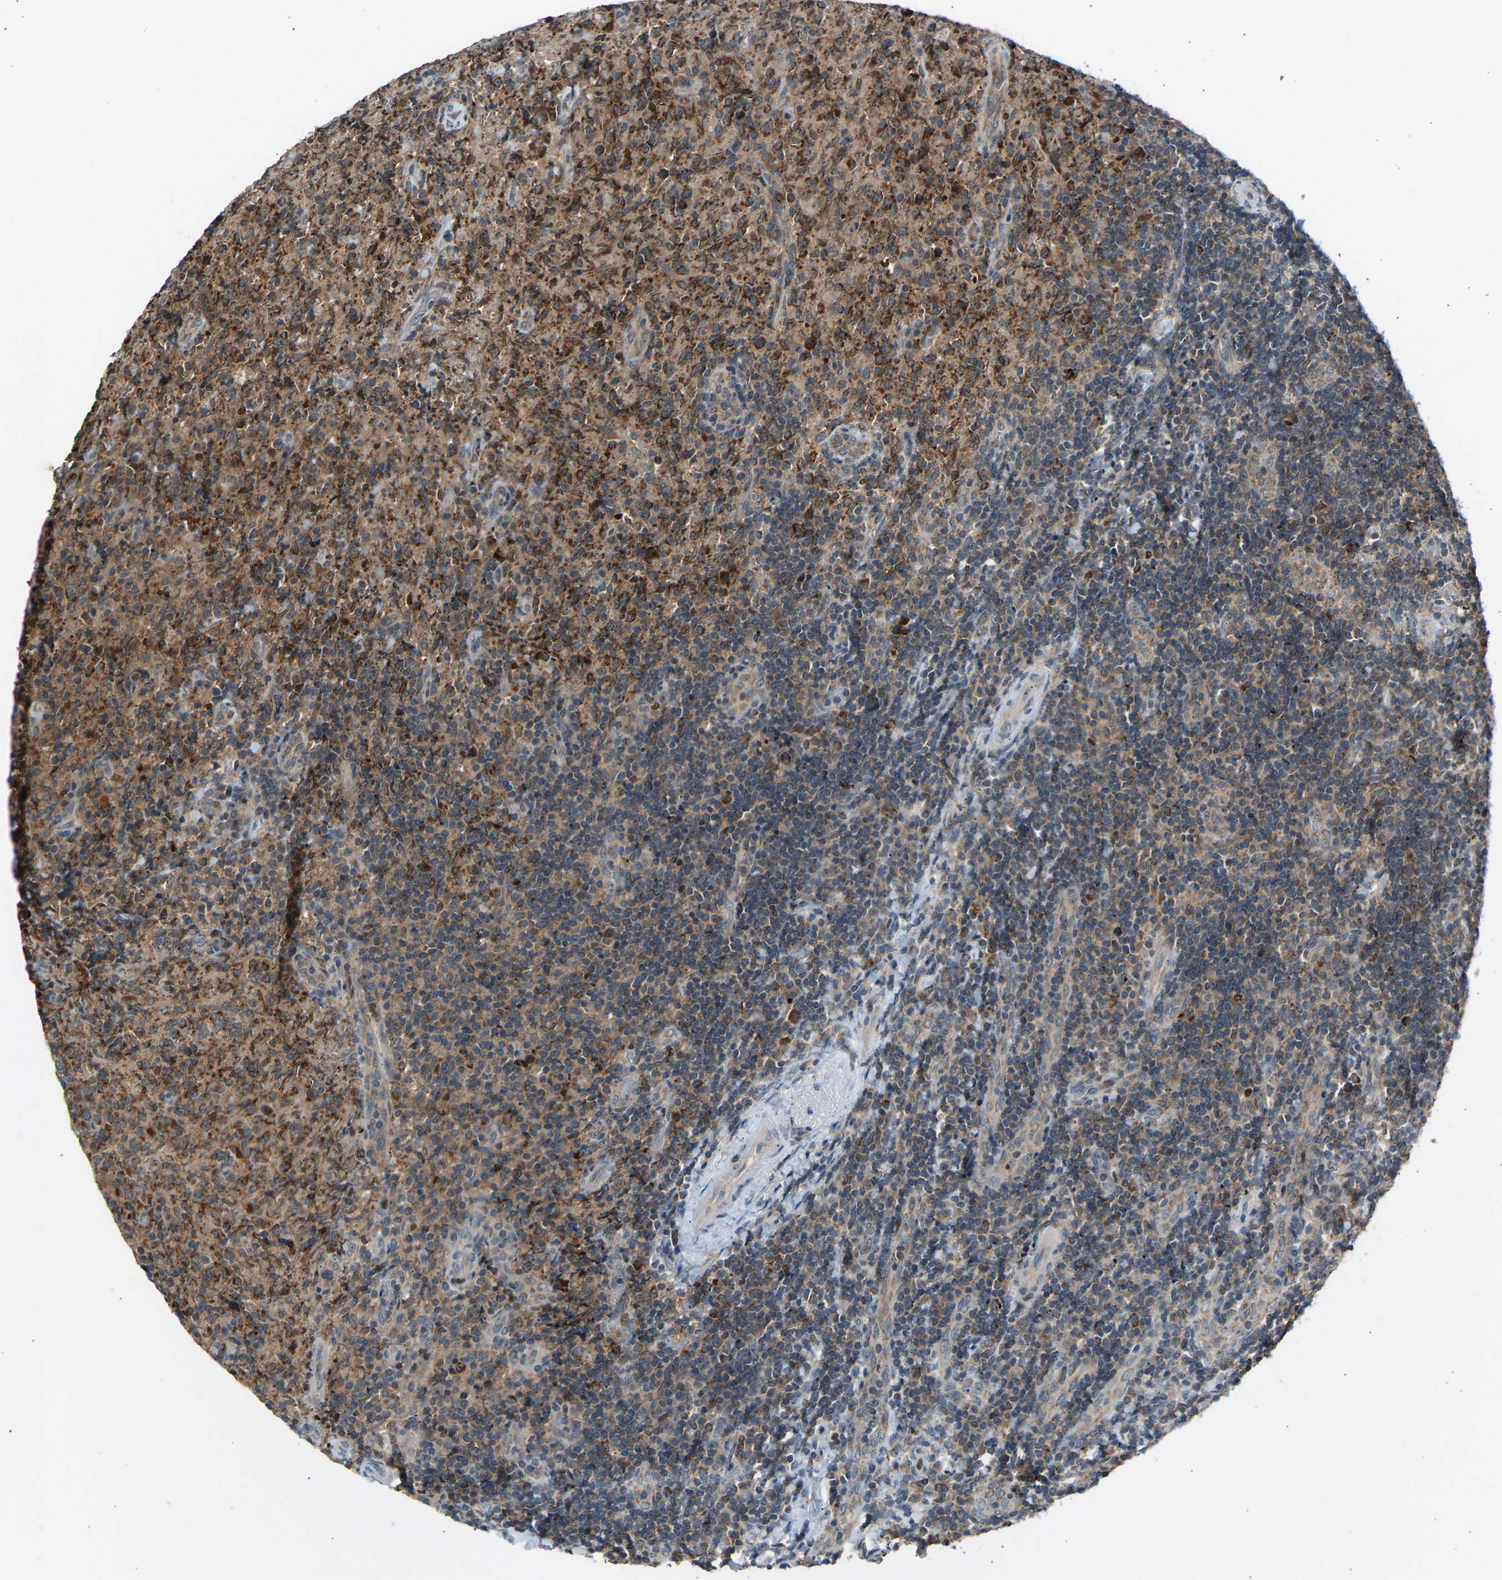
{"staining": {"intensity": "strong", "quantity": ">75%", "location": "cytoplasmic/membranous"}, "tissue": "lymphoma", "cell_type": "Tumor cells", "image_type": "cancer", "snomed": [{"axis": "morphology", "description": "Malignant lymphoma, non-Hodgkin's type, High grade"}, {"axis": "topography", "description": "Tonsil"}], "caption": "Immunohistochemistry (IHC) photomicrograph of neoplastic tissue: human lymphoma stained using IHC displays high levels of strong protein expression localized specifically in the cytoplasmic/membranous of tumor cells, appearing as a cytoplasmic/membranous brown color.", "gene": "SLIRP", "patient": {"sex": "female", "age": 36}}